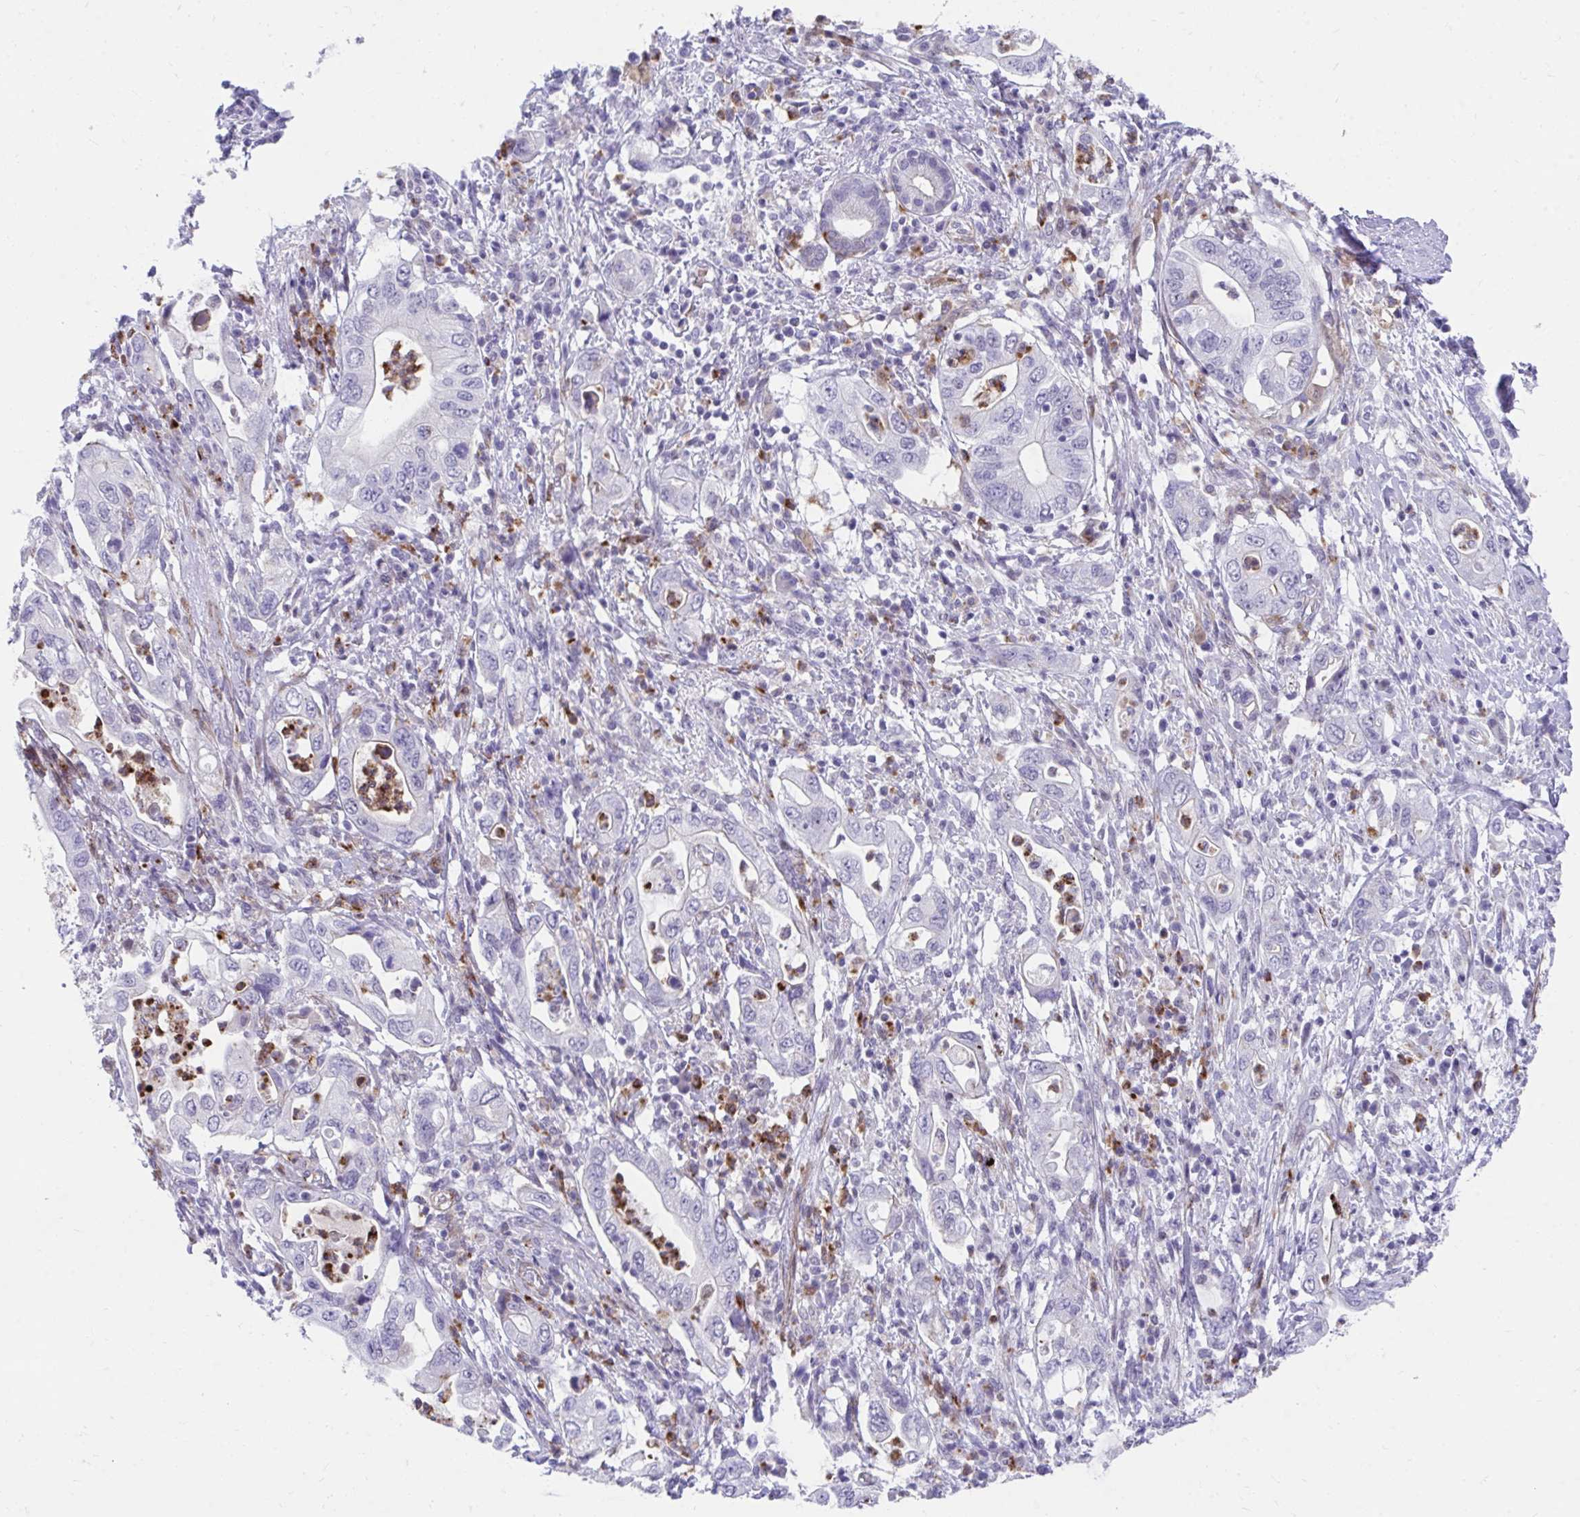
{"staining": {"intensity": "negative", "quantity": "none", "location": "none"}, "tissue": "pancreatic cancer", "cell_type": "Tumor cells", "image_type": "cancer", "snomed": [{"axis": "morphology", "description": "Adenocarcinoma, NOS"}, {"axis": "topography", "description": "Pancreas"}], "caption": "IHC of pancreatic cancer exhibits no positivity in tumor cells.", "gene": "CSTB", "patient": {"sex": "female", "age": 72}}